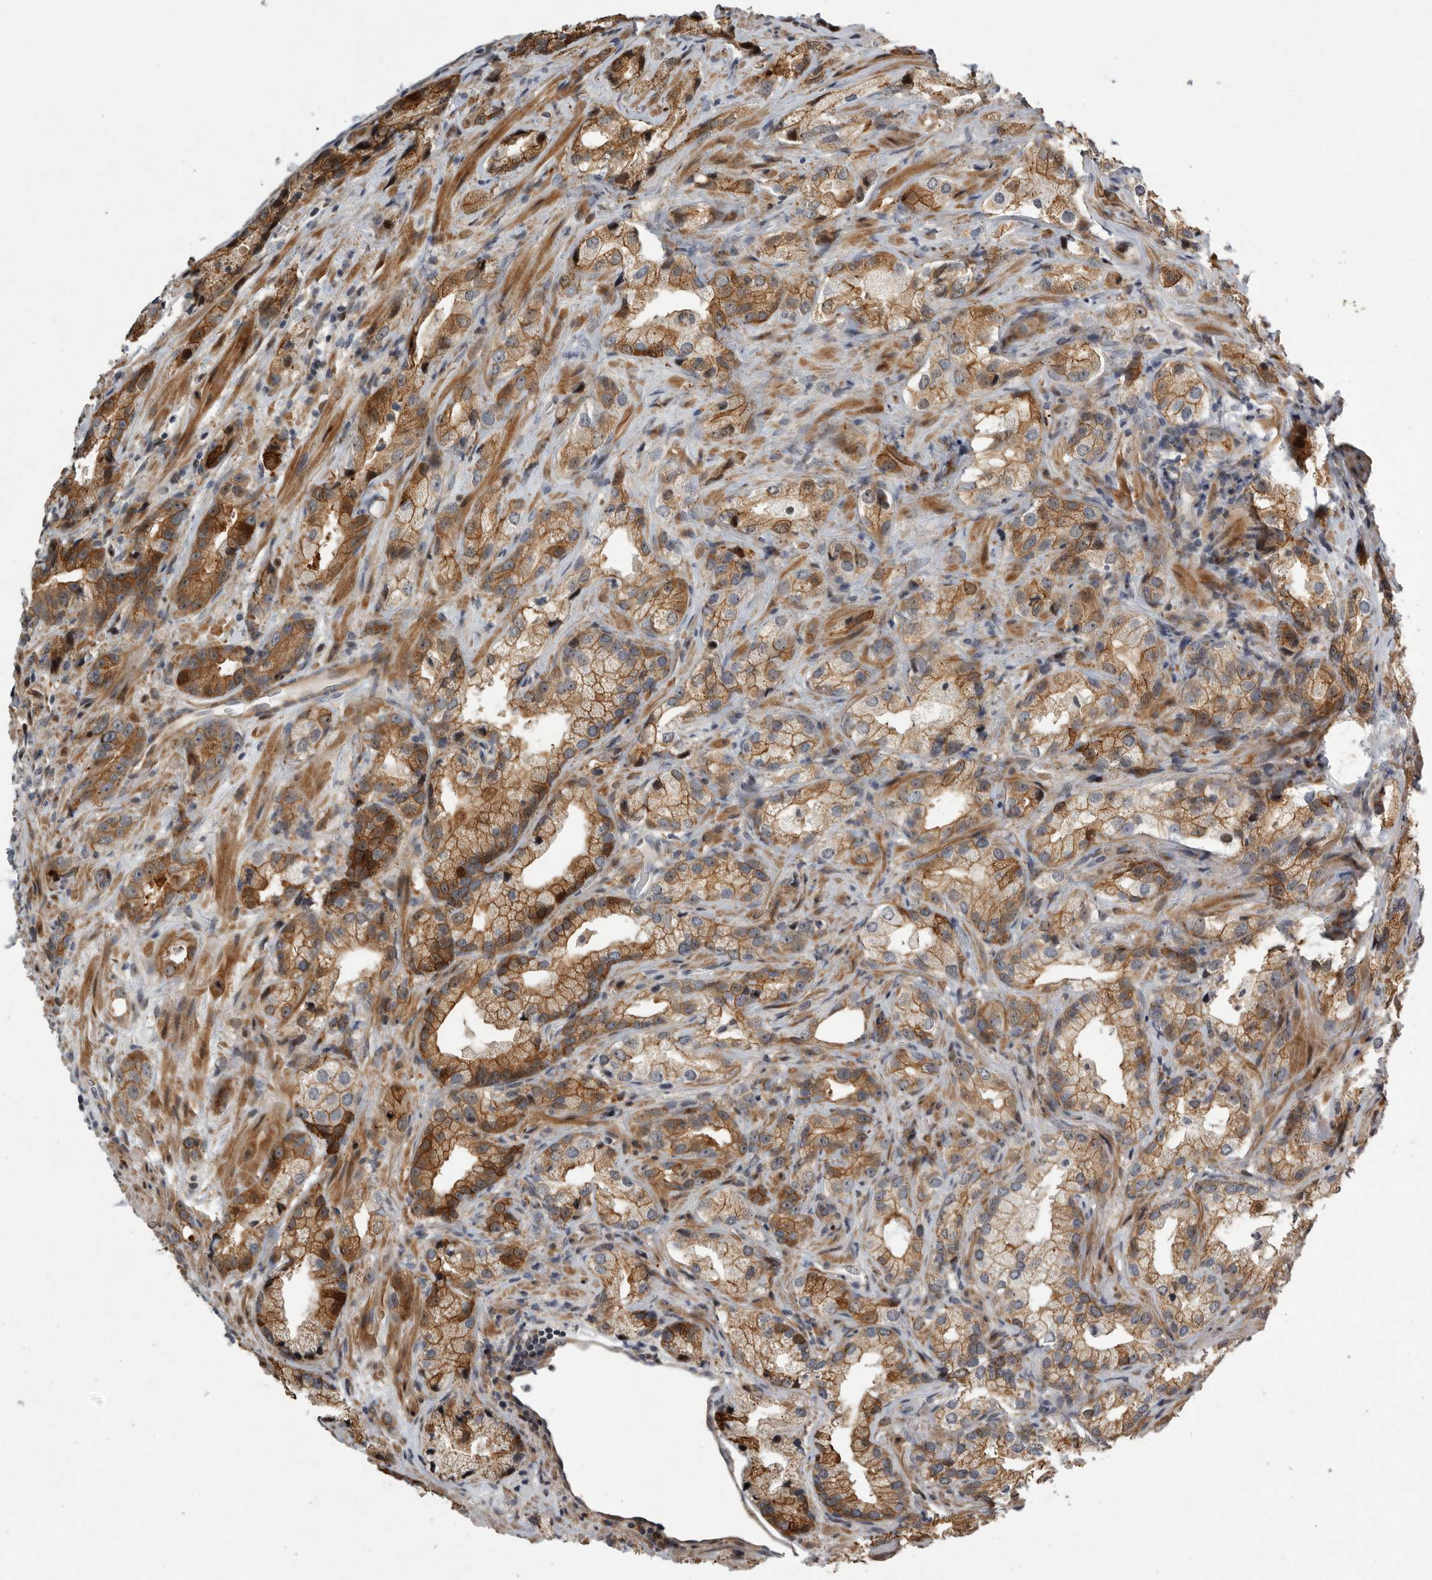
{"staining": {"intensity": "moderate", "quantity": ">75%", "location": "cytoplasmic/membranous"}, "tissue": "prostate cancer", "cell_type": "Tumor cells", "image_type": "cancer", "snomed": [{"axis": "morphology", "description": "Adenocarcinoma, High grade"}, {"axis": "topography", "description": "Prostate"}], "caption": "The histopathology image reveals a brown stain indicating the presence of a protein in the cytoplasmic/membranous of tumor cells in prostate cancer.", "gene": "MPDZ", "patient": {"sex": "male", "age": 63}}